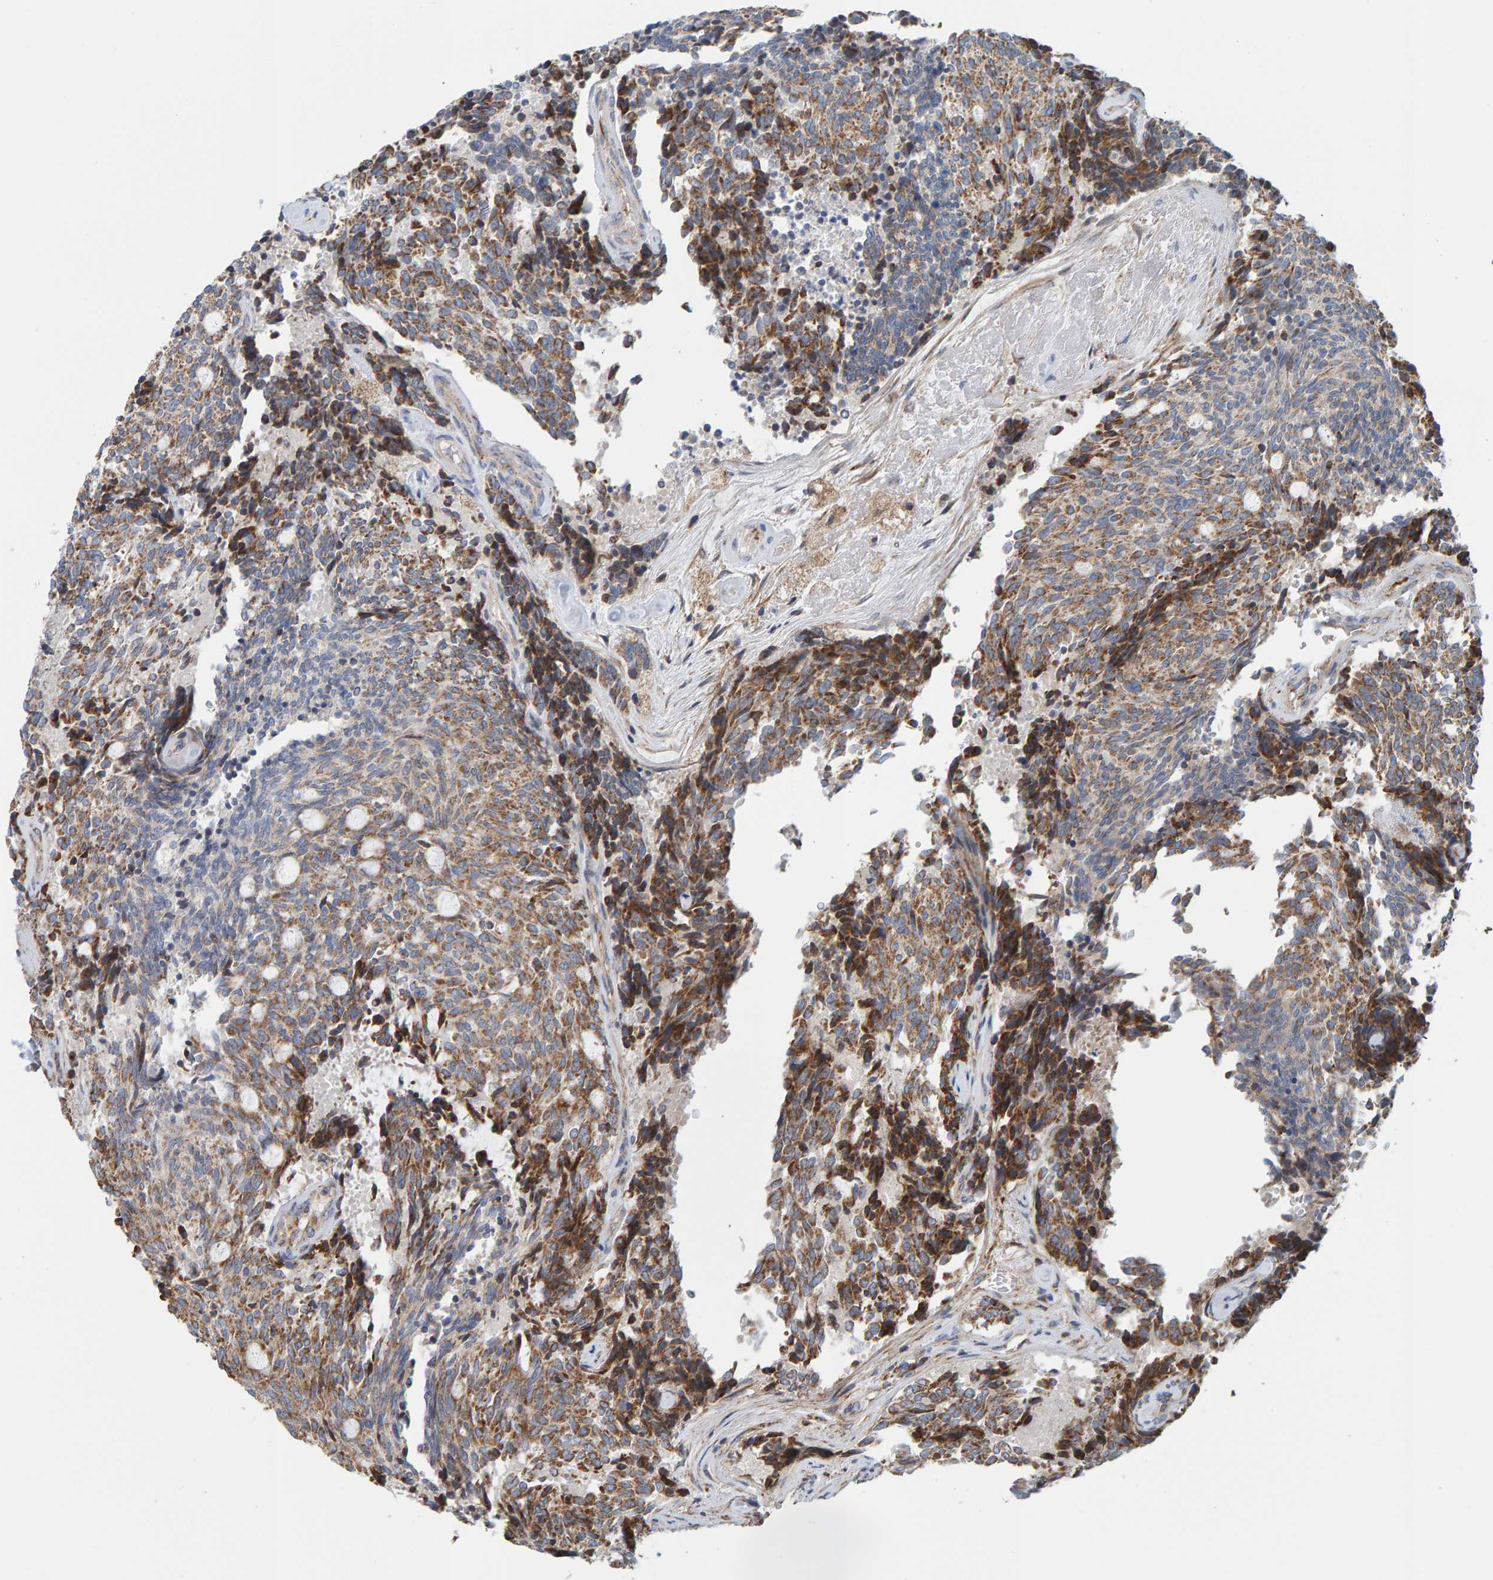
{"staining": {"intensity": "moderate", "quantity": ">75%", "location": "cytoplasmic/membranous"}, "tissue": "carcinoid", "cell_type": "Tumor cells", "image_type": "cancer", "snomed": [{"axis": "morphology", "description": "Carcinoid, malignant, NOS"}, {"axis": "topography", "description": "Pancreas"}], "caption": "A medium amount of moderate cytoplasmic/membranous expression is present in about >75% of tumor cells in carcinoid tissue. The protein of interest is shown in brown color, while the nuclei are stained blue.", "gene": "MRPL45", "patient": {"sex": "female", "age": 54}}